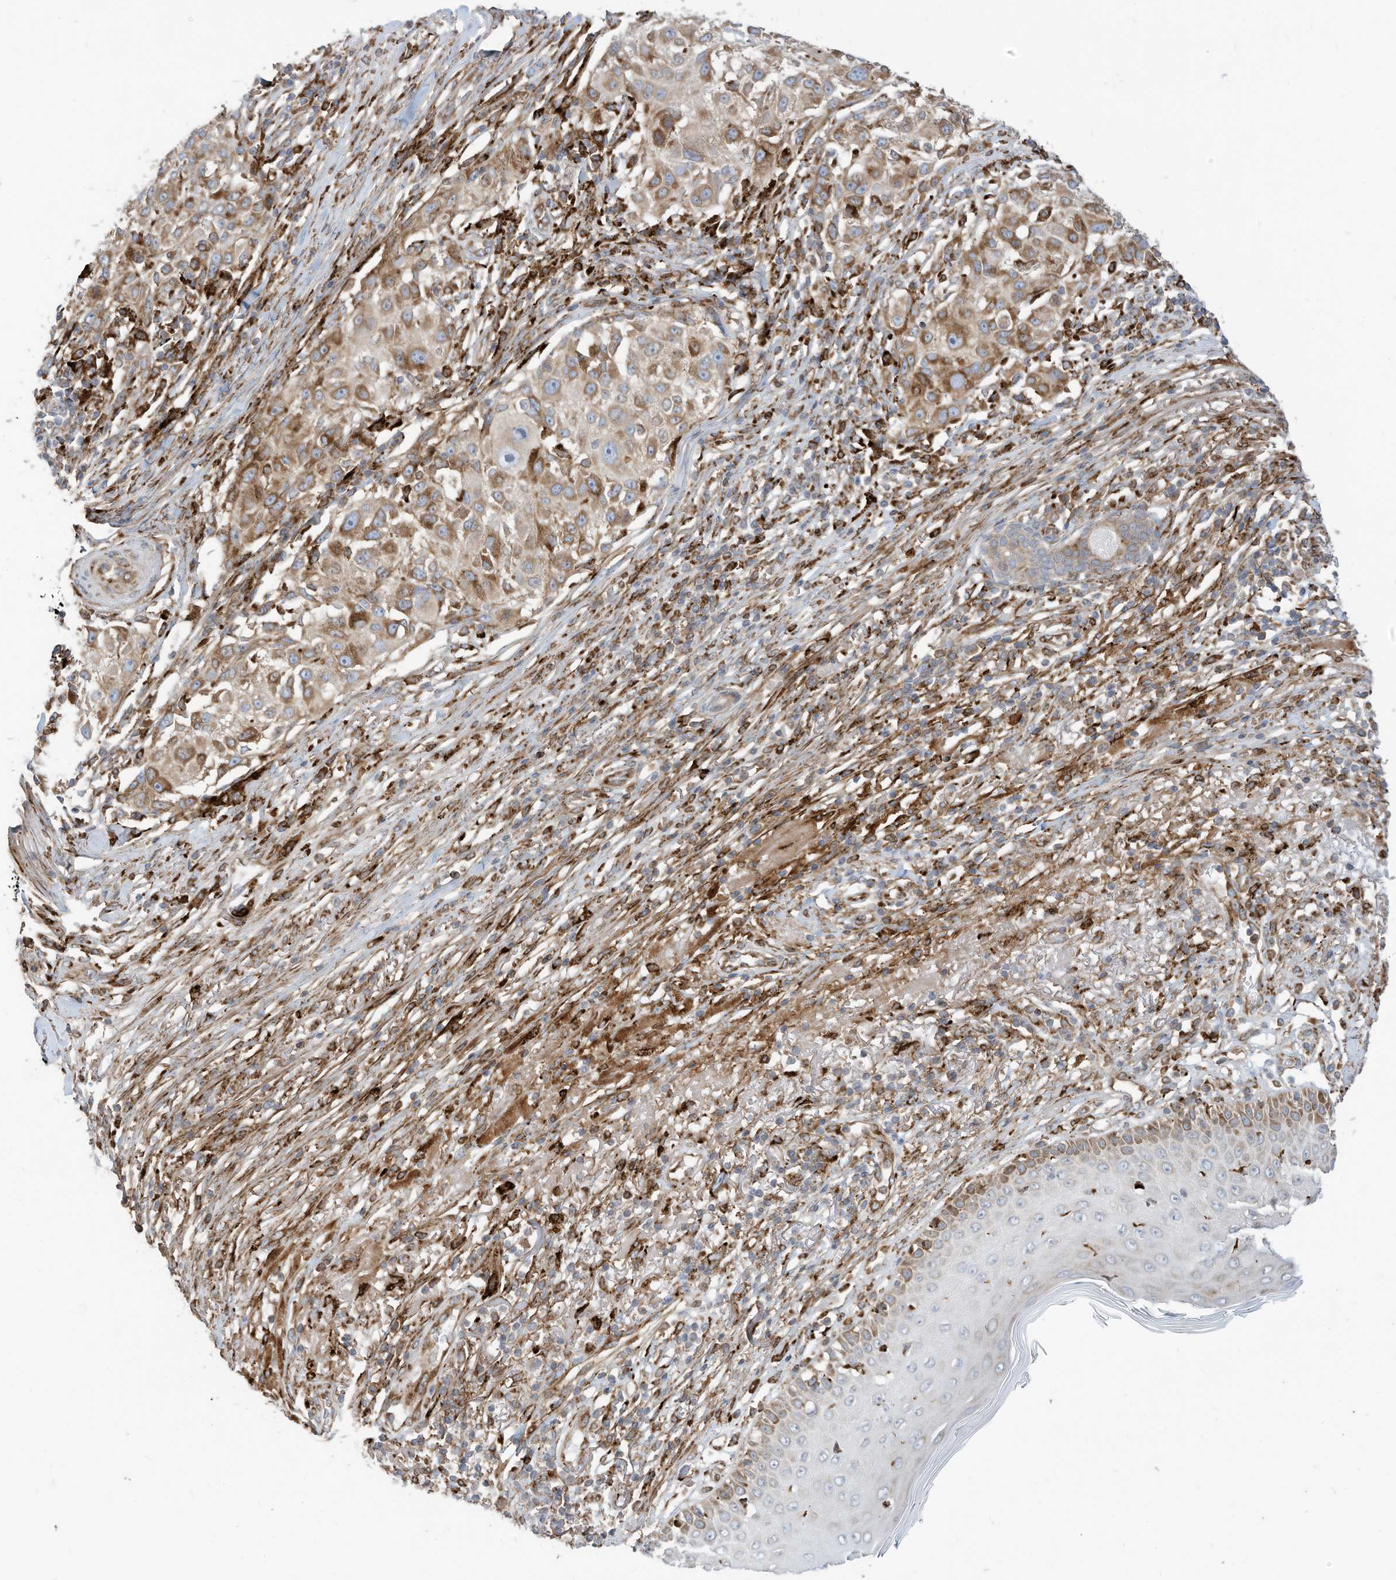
{"staining": {"intensity": "moderate", "quantity": ">75%", "location": "cytoplasmic/membranous"}, "tissue": "melanoma", "cell_type": "Tumor cells", "image_type": "cancer", "snomed": [{"axis": "morphology", "description": "Necrosis, NOS"}, {"axis": "morphology", "description": "Malignant melanoma, NOS"}, {"axis": "topography", "description": "Skin"}], "caption": "Protein analysis of malignant melanoma tissue exhibits moderate cytoplasmic/membranous expression in about >75% of tumor cells. (DAB (3,3'-diaminobenzidine) IHC with brightfield microscopy, high magnification).", "gene": "TRNAU1AP", "patient": {"sex": "female", "age": 87}}